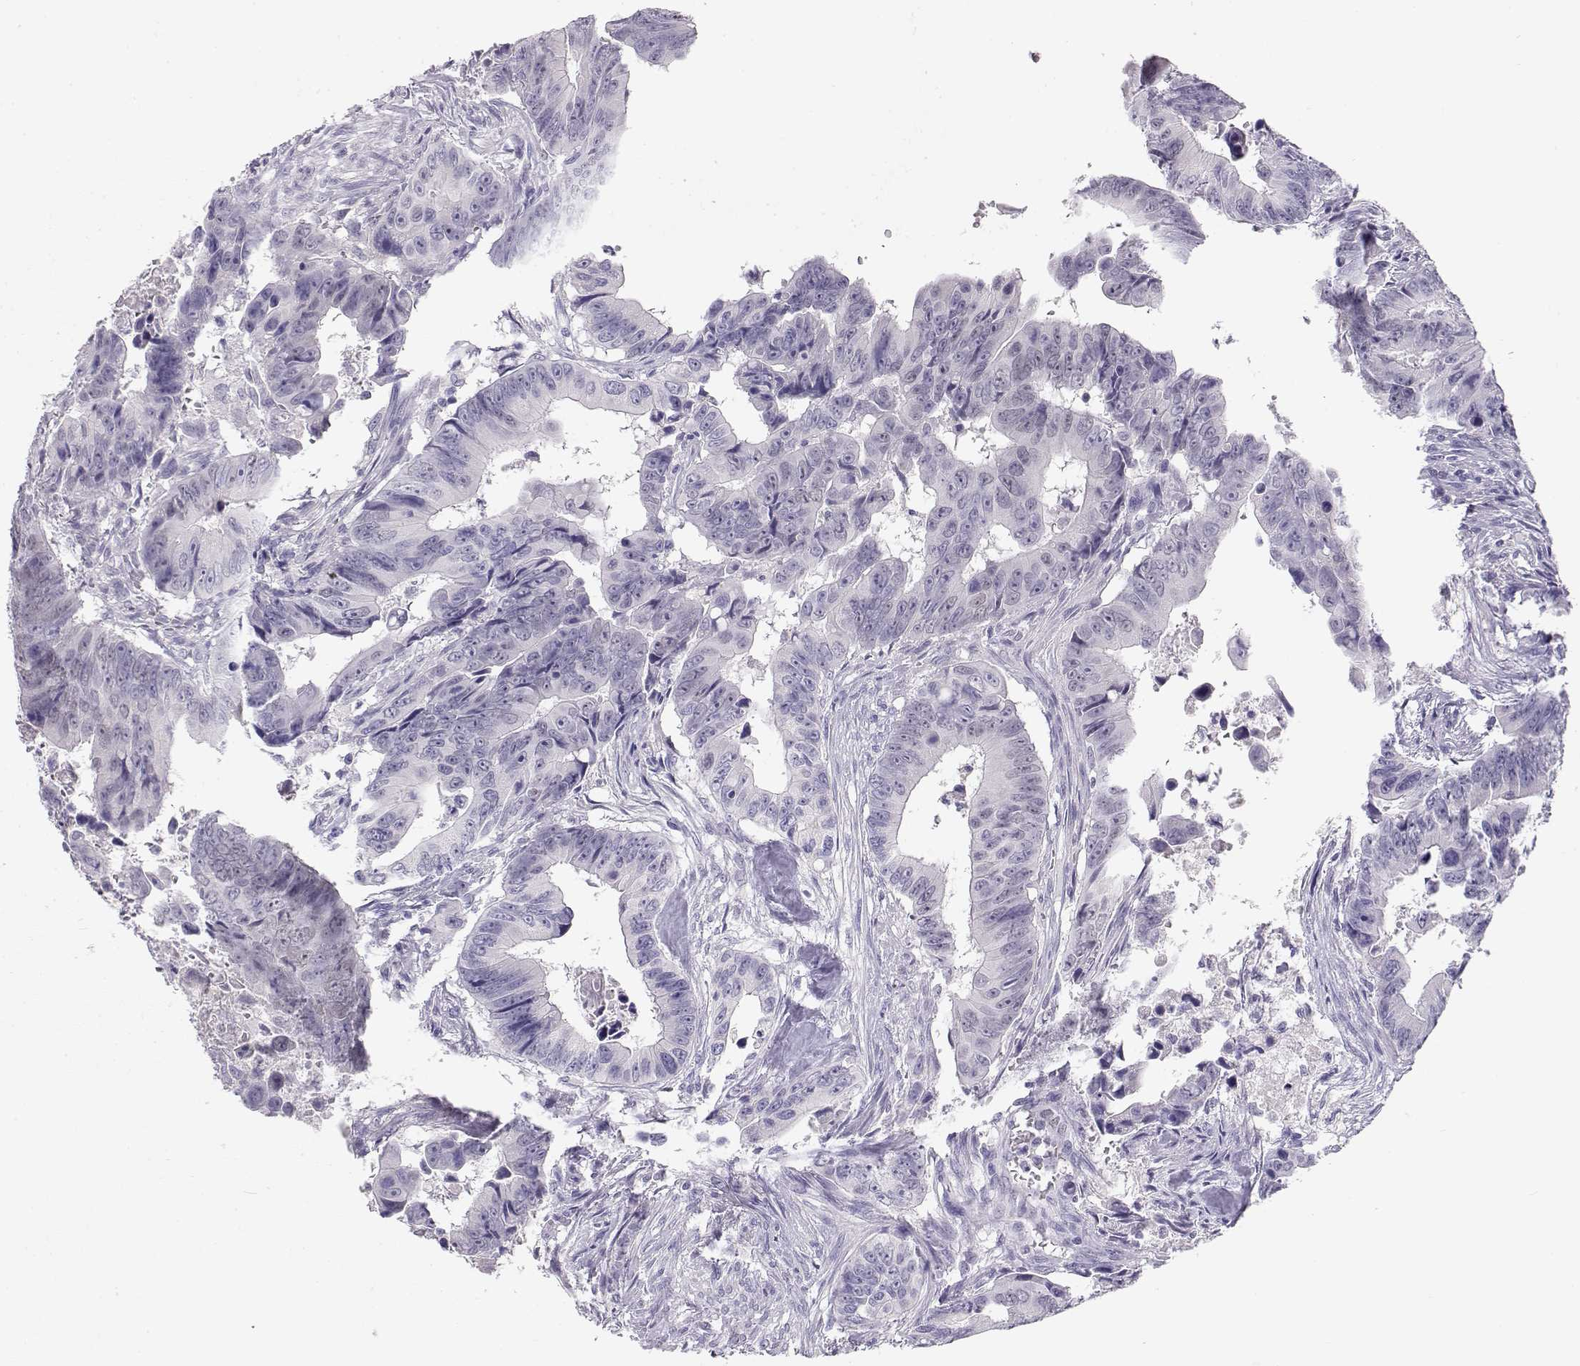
{"staining": {"intensity": "negative", "quantity": "none", "location": "none"}, "tissue": "colorectal cancer", "cell_type": "Tumor cells", "image_type": "cancer", "snomed": [{"axis": "morphology", "description": "Adenocarcinoma, NOS"}, {"axis": "topography", "description": "Colon"}], "caption": "Human colorectal adenocarcinoma stained for a protein using immunohistochemistry reveals no positivity in tumor cells.", "gene": "OPN5", "patient": {"sex": "female", "age": 87}}